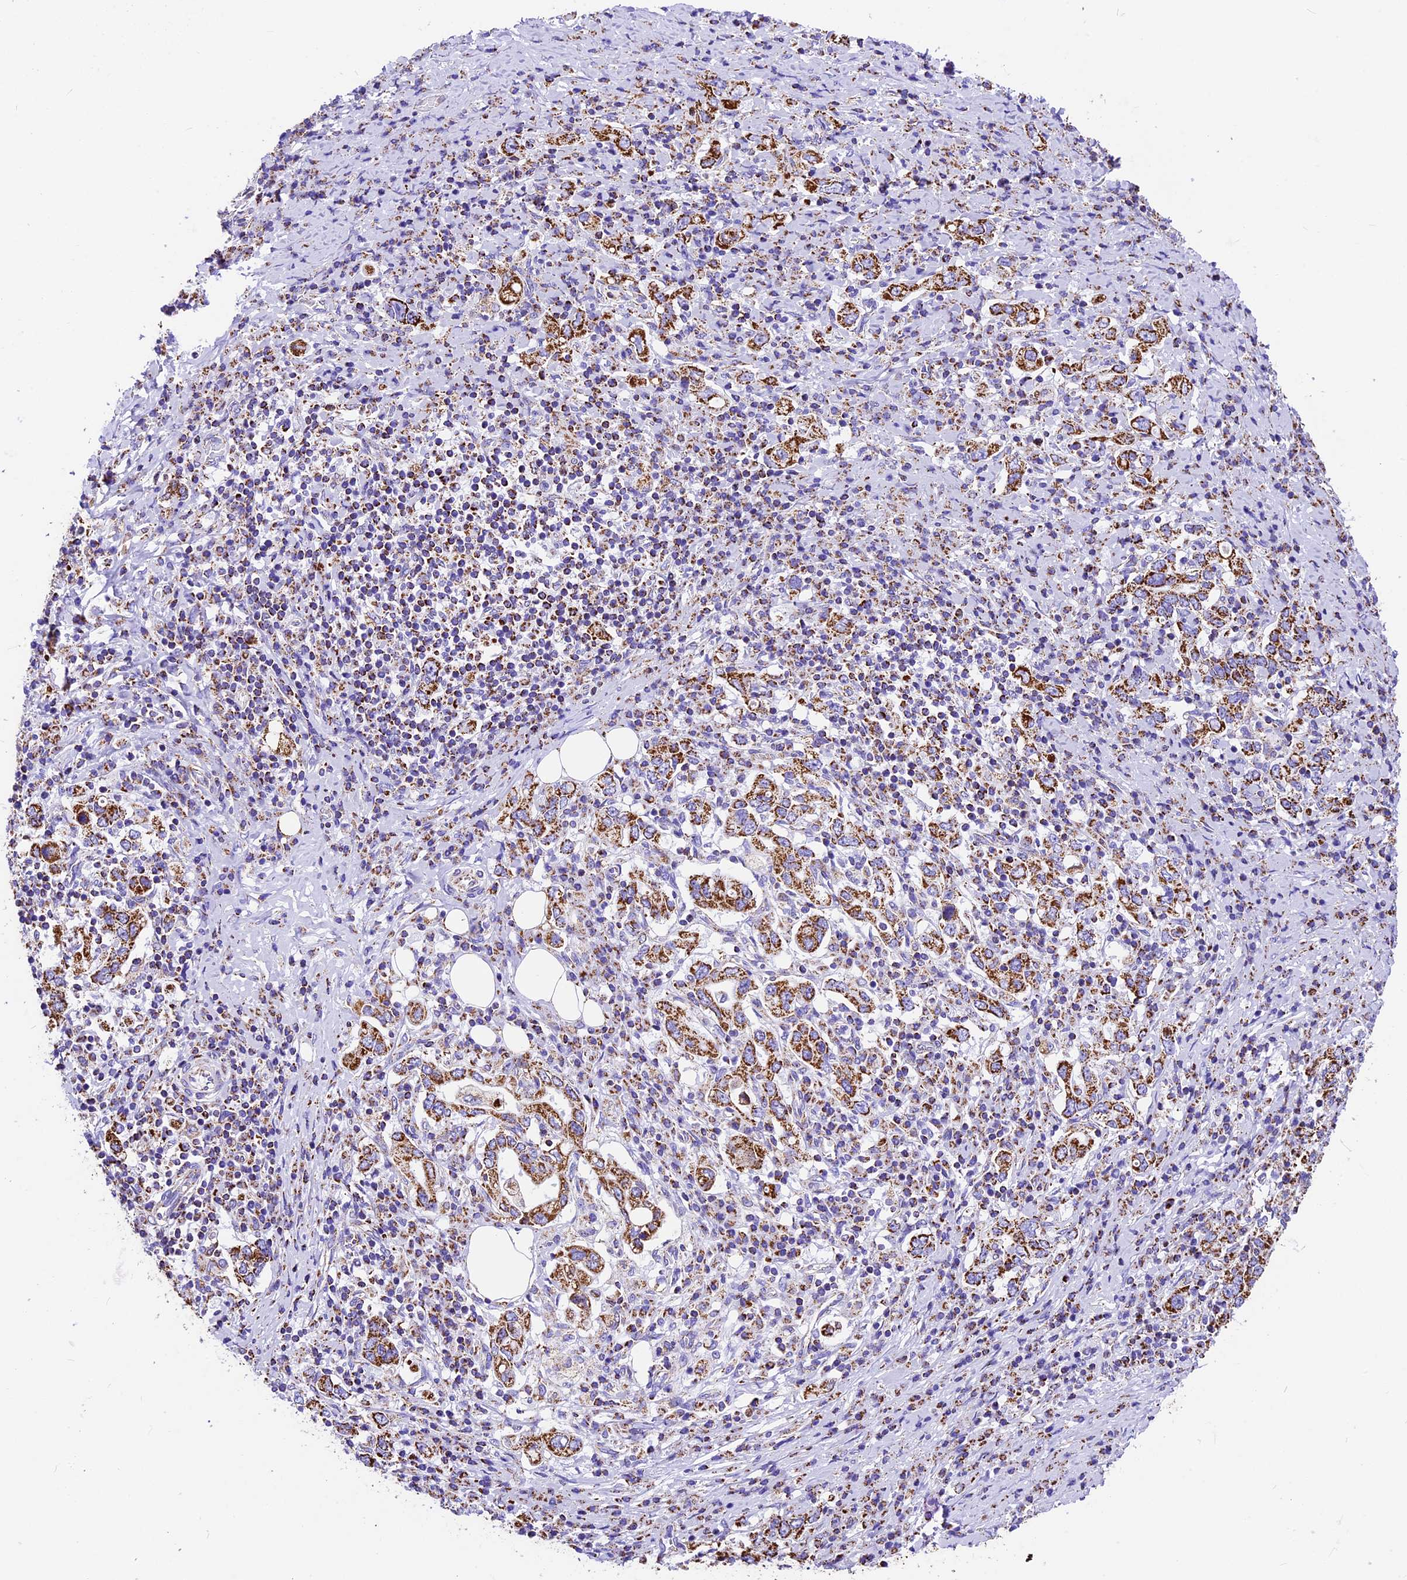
{"staining": {"intensity": "strong", "quantity": ">75%", "location": "cytoplasmic/membranous"}, "tissue": "stomach cancer", "cell_type": "Tumor cells", "image_type": "cancer", "snomed": [{"axis": "morphology", "description": "Adenocarcinoma, NOS"}, {"axis": "topography", "description": "Stomach, upper"}, {"axis": "topography", "description": "Stomach"}], "caption": "The histopathology image demonstrates immunohistochemical staining of stomach cancer. There is strong cytoplasmic/membranous staining is present in approximately >75% of tumor cells.", "gene": "DCAF5", "patient": {"sex": "male", "age": 62}}